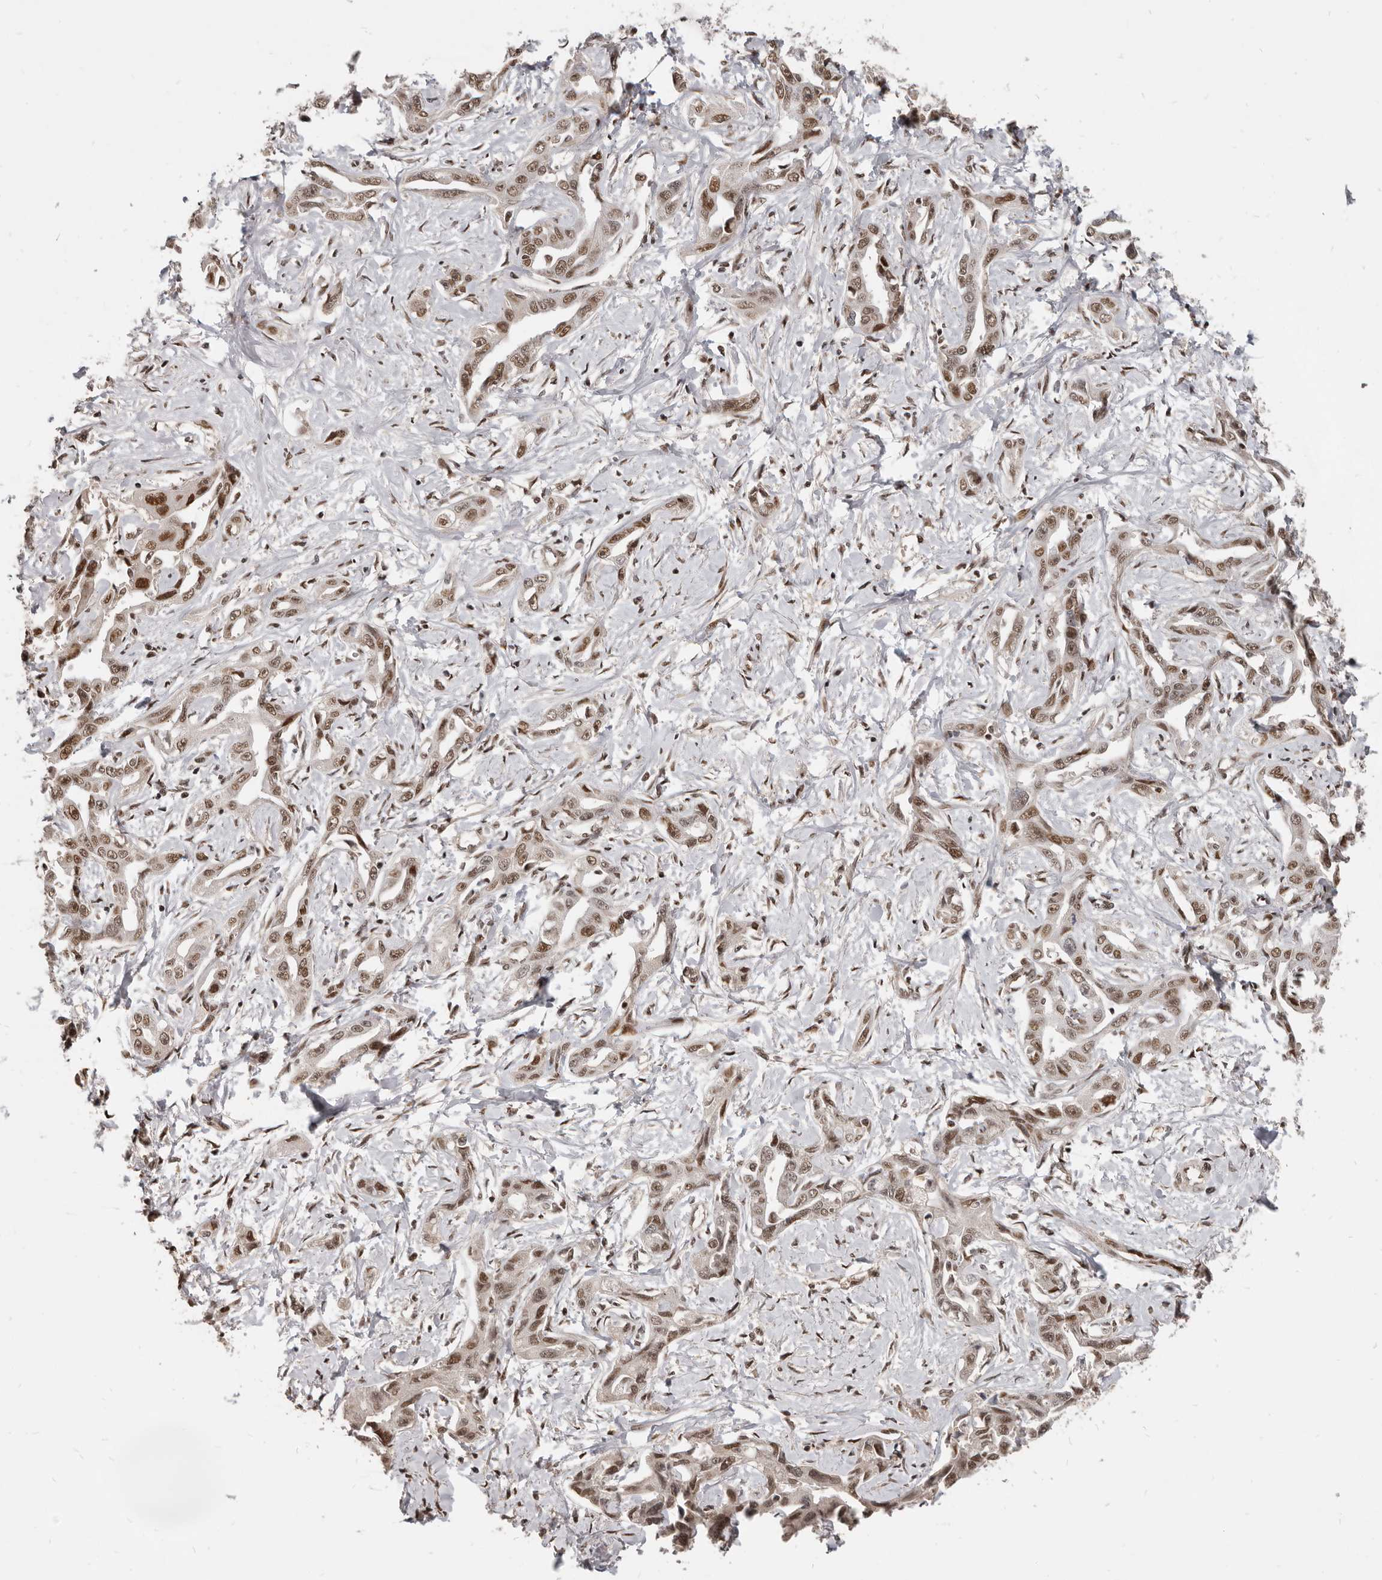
{"staining": {"intensity": "moderate", "quantity": ">75%", "location": "nuclear"}, "tissue": "liver cancer", "cell_type": "Tumor cells", "image_type": "cancer", "snomed": [{"axis": "morphology", "description": "Cholangiocarcinoma"}, {"axis": "topography", "description": "Liver"}], "caption": "Tumor cells show medium levels of moderate nuclear expression in about >75% of cells in cholangiocarcinoma (liver).", "gene": "ATF5", "patient": {"sex": "male", "age": 59}}